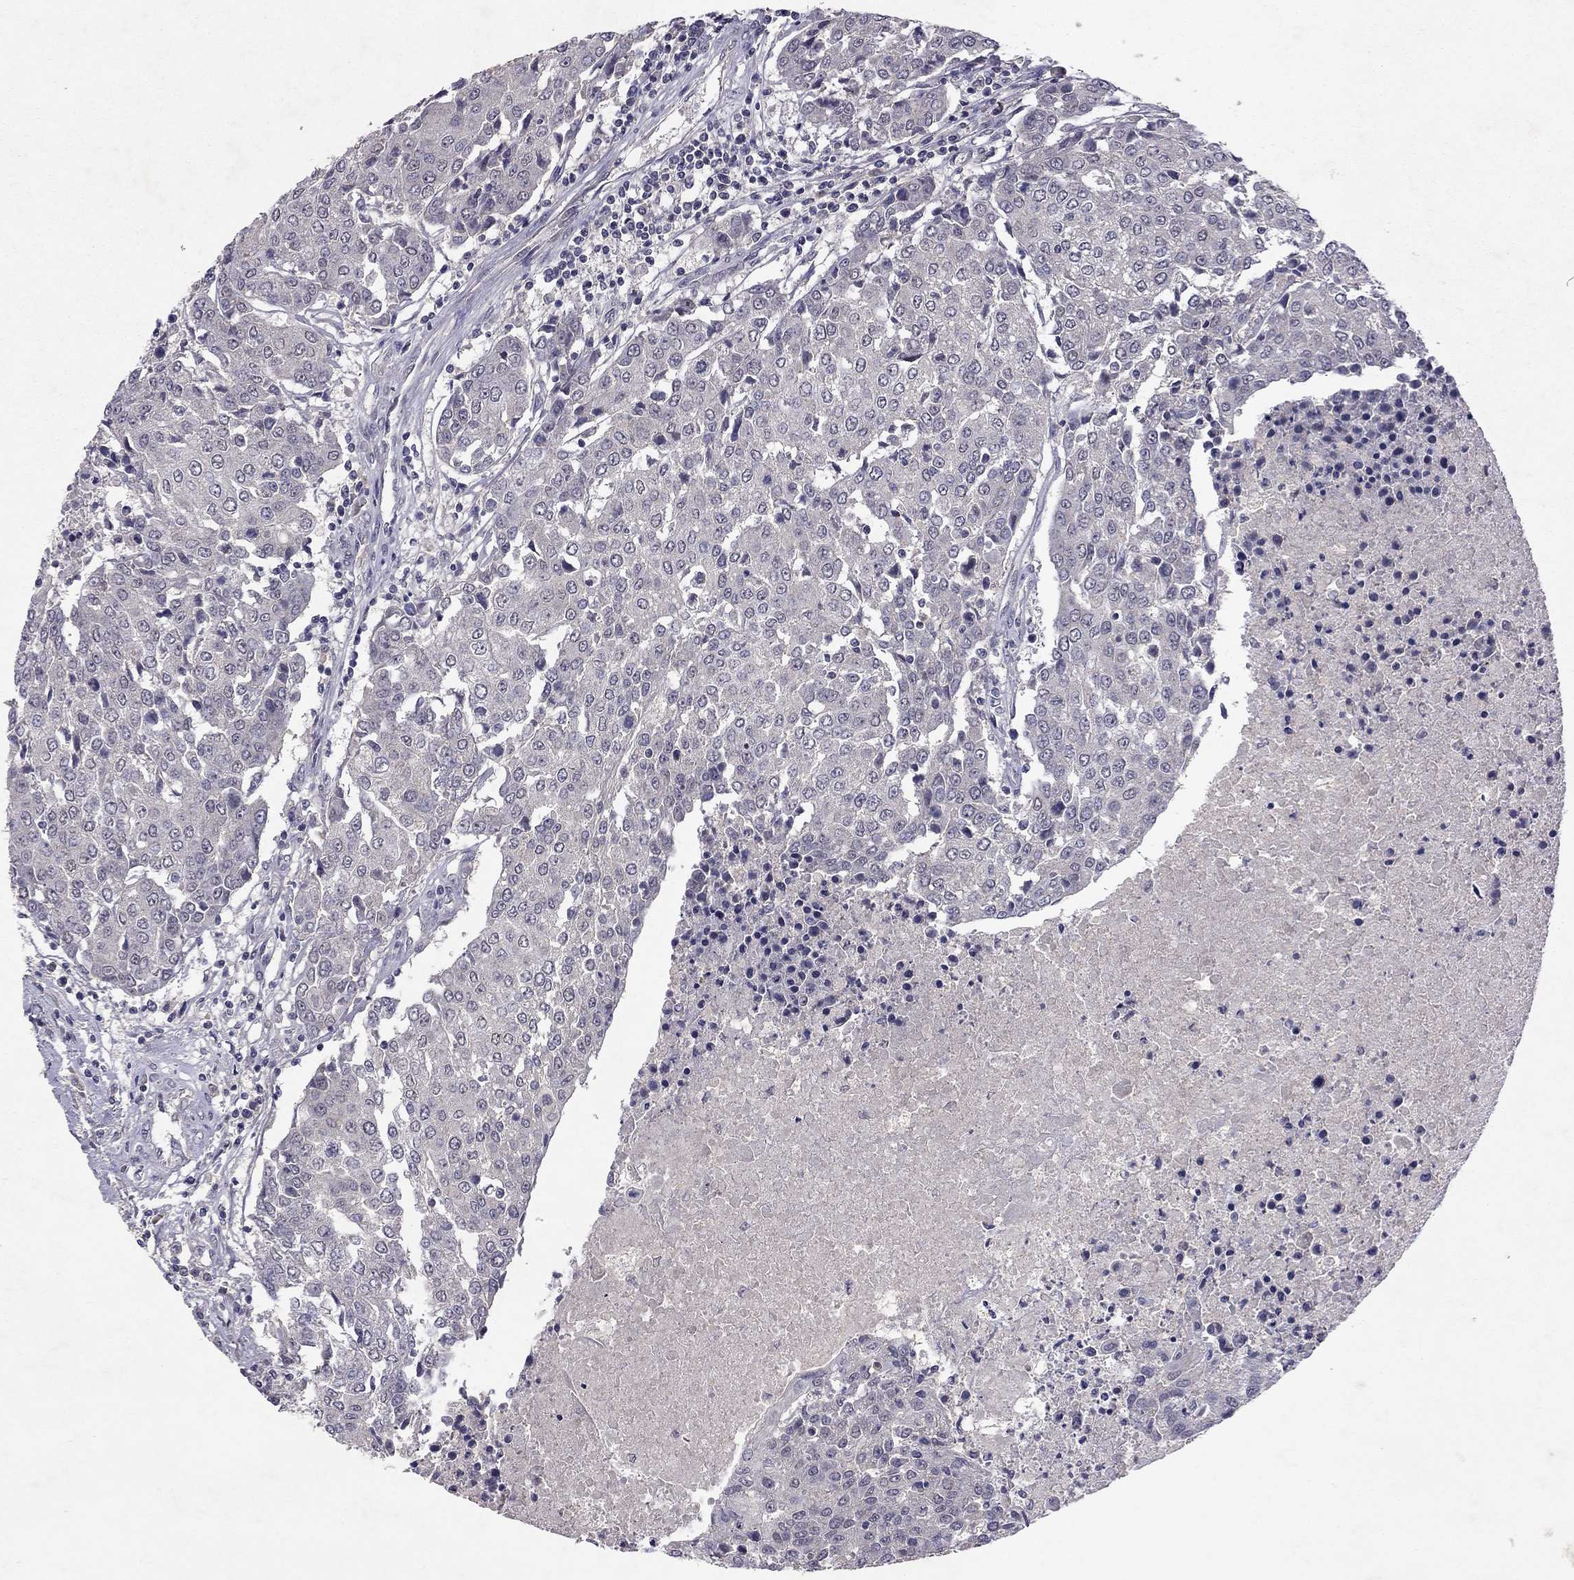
{"staining": {"intensity": "negative", "quantity": "none", "location": "none"}, "tissue": "urothelial cancer", "cell_type": "Tumor cells", "image_type": "cancer", "snomed": [{"axis": "morphology", "description": "Urothelial carcinoma, High grade"}, {"axis": "topography", "description": "Urinary bladder"}], "caption": "Urothelial cancer was stained to show a protein in brown. There is no significant positivity in tumor cells. (Stains: DAB immunohistochemistry (IHC) with hematoxylin counter stain, Microscopy: brightfield microscopy at high magnification).", "gene": "ESR2", "patient": {"sex": "female", "age": 85}}